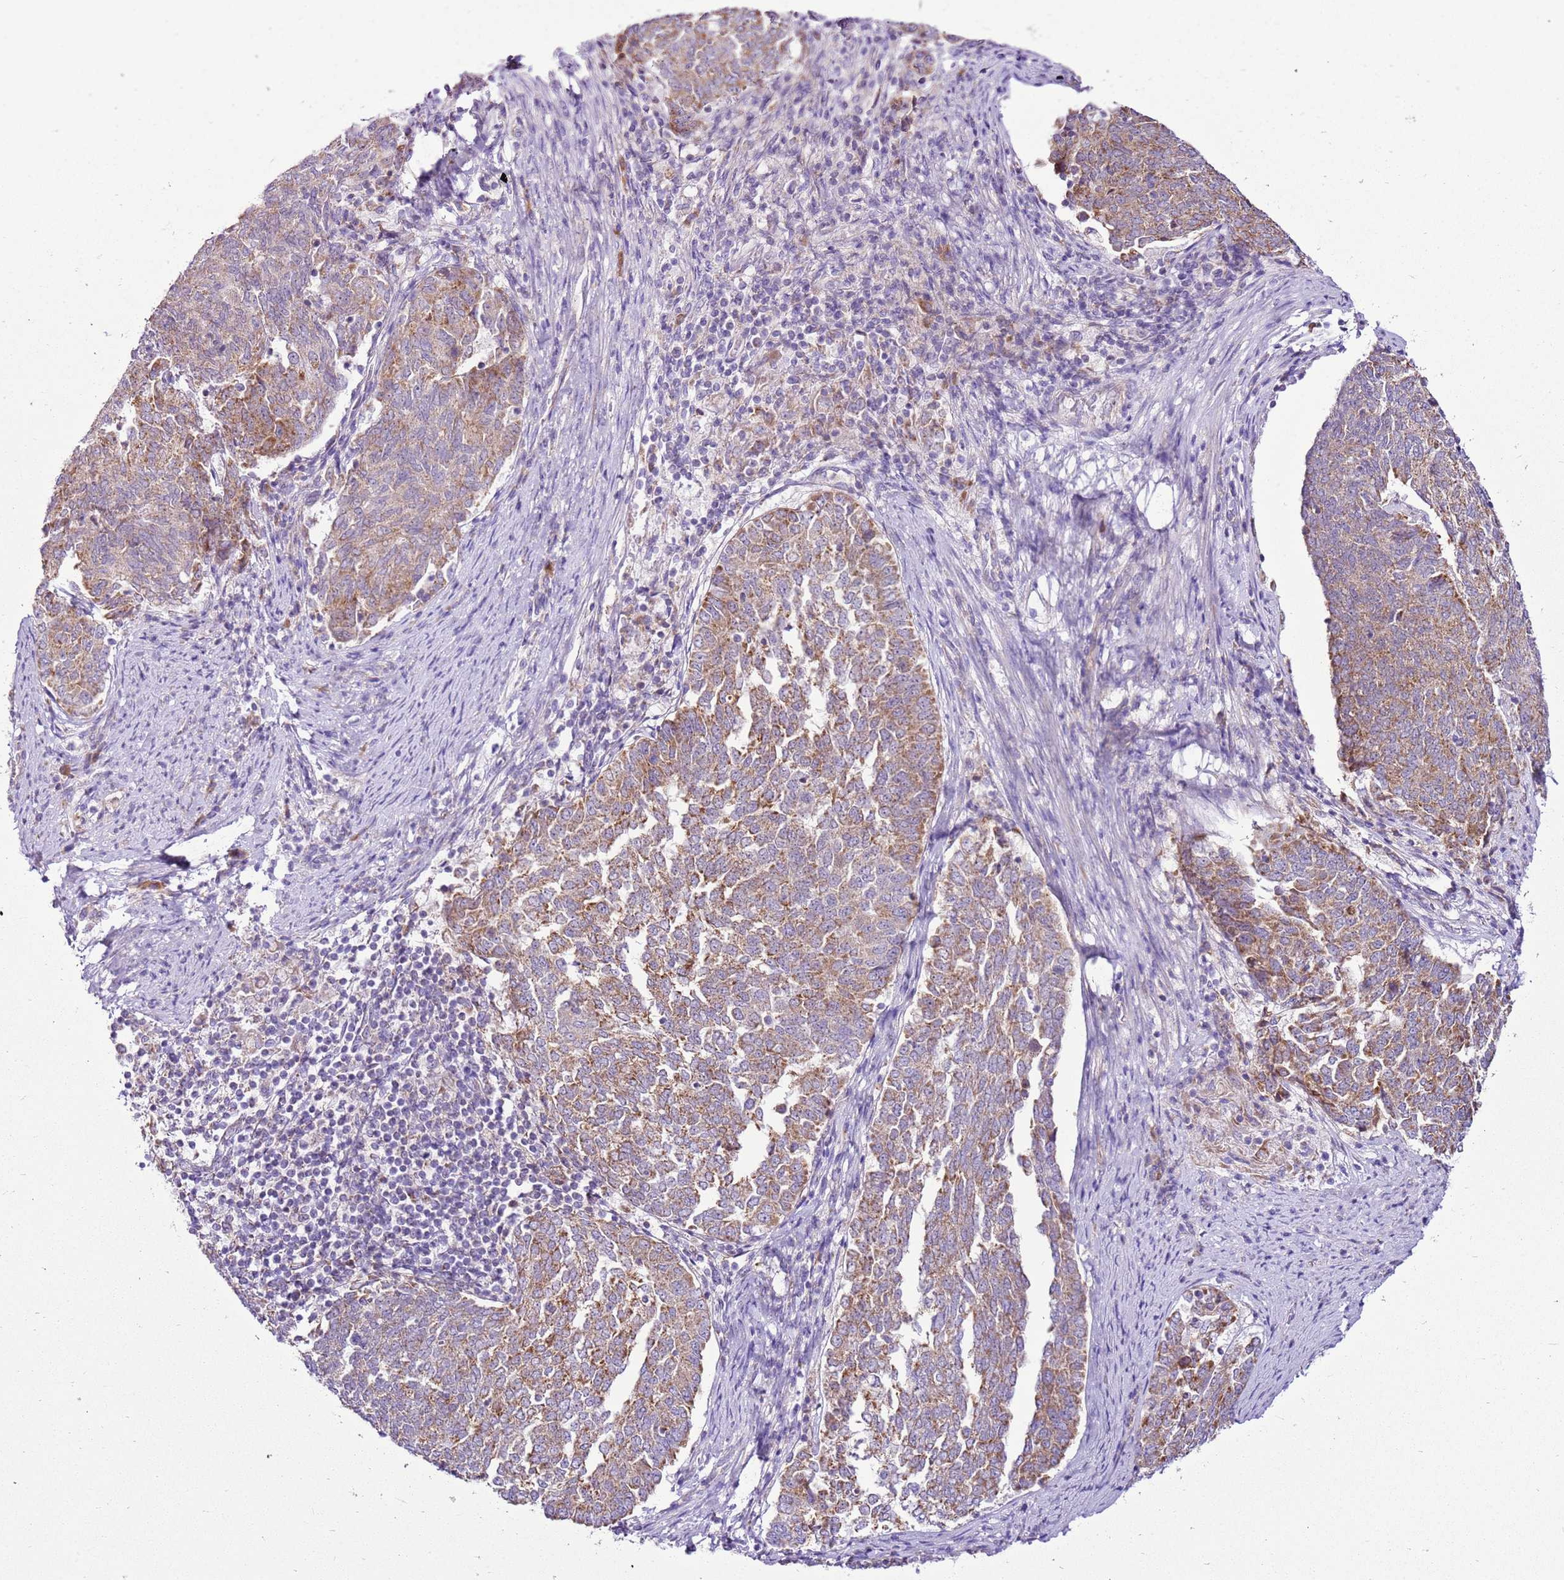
{"staining": {"intensity": "moderate", "quantity": ">75%", "location": "cytoplasmic/membranous"}, "tissue": "endometrial cancer", "cell_type": "Tumor cells", "image_type": "cancer", "snomed": [{"axis": "morphology", "description": "Adenocarcinoma, NOS"}, {"axis": "topography", "description": "Endometrium"}], "caption": "Endometrial cancer stained for a protein demonstrates moderate cytoplasmic/membranous positivity in tumor cells.", "gene": "MRPL36", "patient": {"sex": "female", "age": 80}}